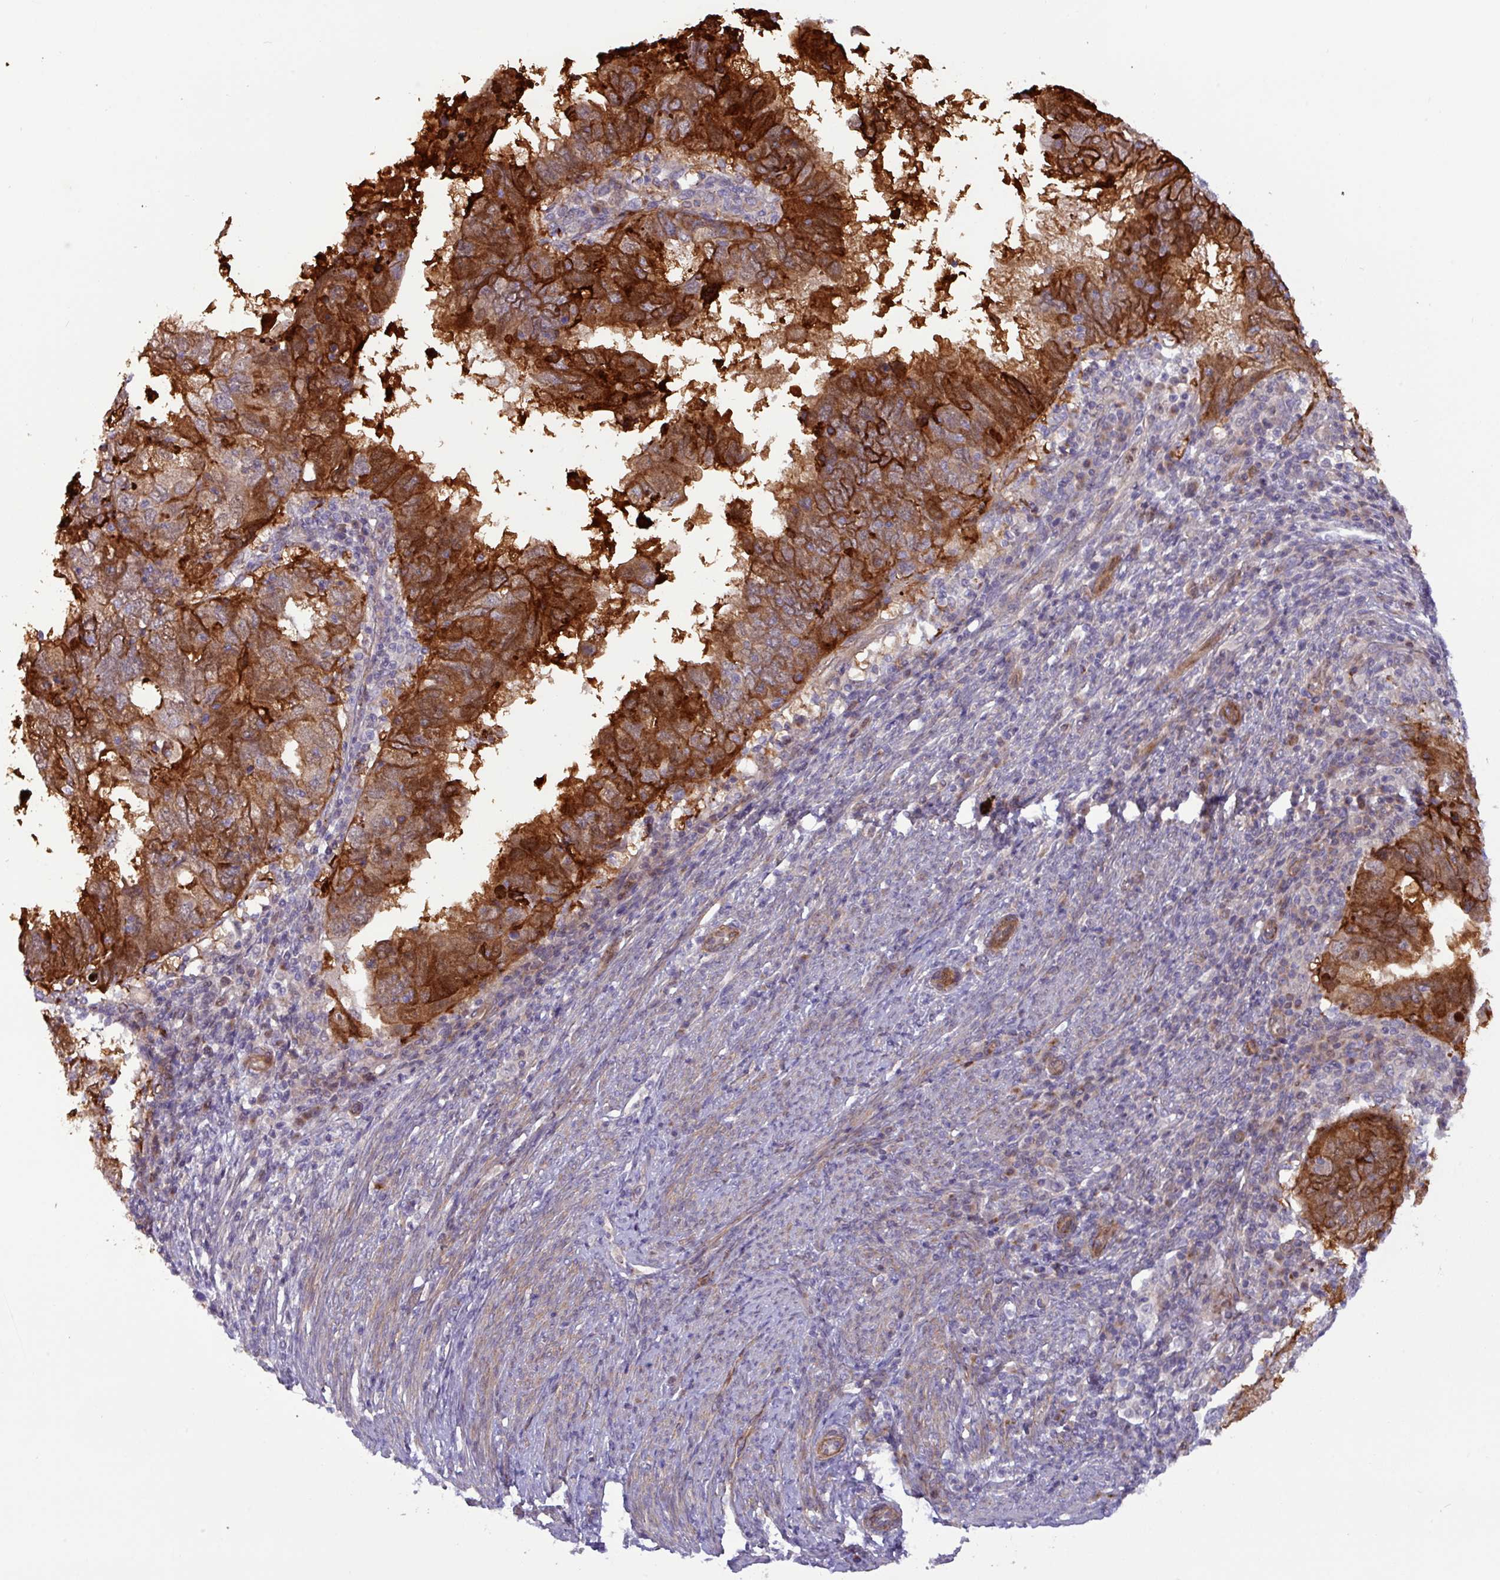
{"staining": {"intensity": "strong", "quantity": ">75%", "location": "cytoplasmic/membranous"}, "tissue": "endometrial cancer", "cell_type": "Tumor cells", "image_type": "cancer", "snomed": [{"axis": "morphology", "description": "Adenocarcinoma, NOS"}, {"axis": "topography", "description": "Uterus"}], "caption": "This is a micrograph of immunohistochemistry staining of endometrial cancer, which shows strong staining in the cytoplasmic/membranous of tumor cells.", "gene": "CNTRL", "patient": {"sex": "female", "age": 77}}